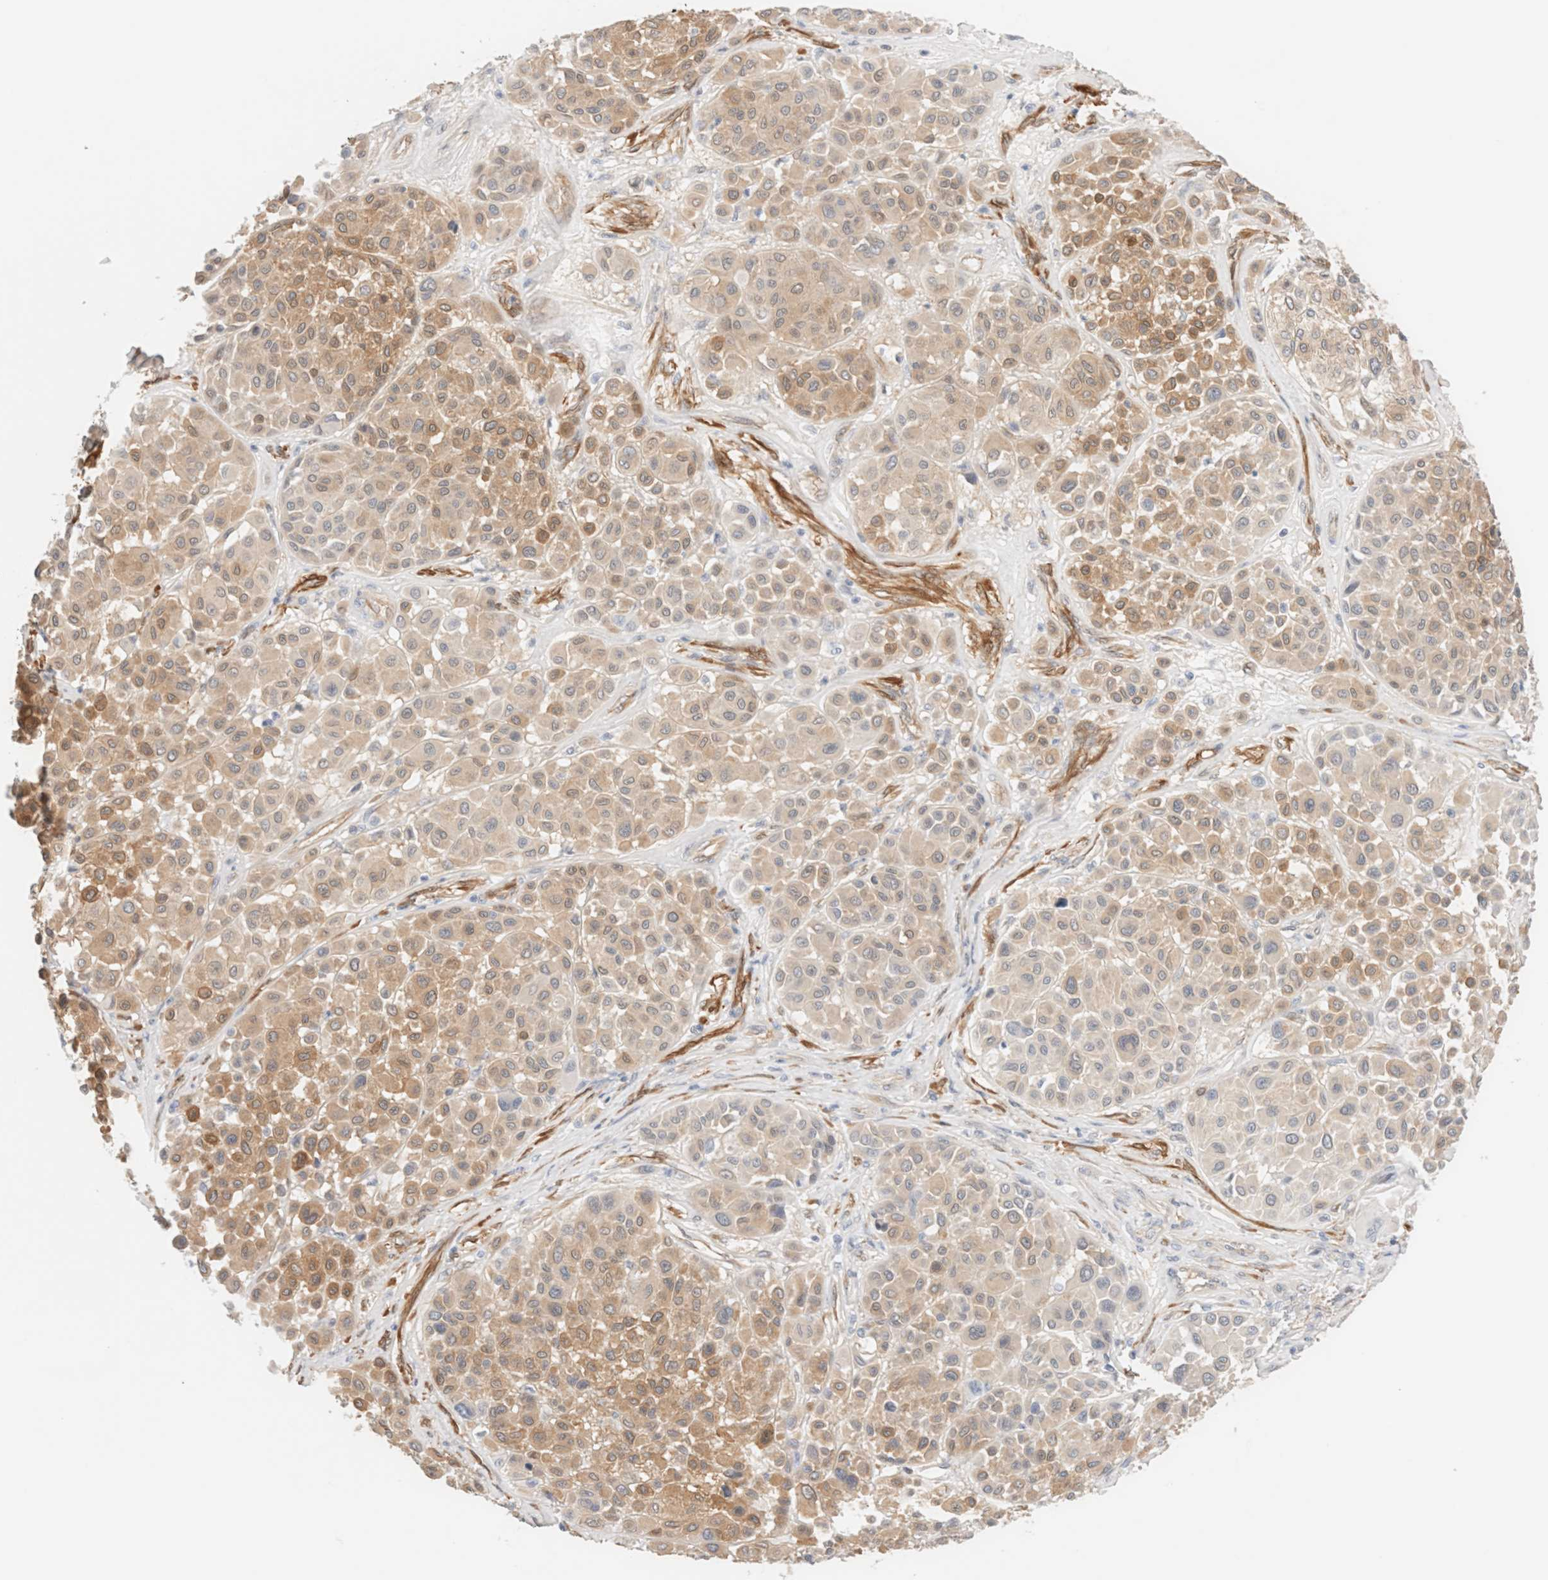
{"staining": {"intensity": "moderate", "quantity": "25%-75%", "location": "cytoplasmic/membranous"}, "tissue": "melanoma", "cell_type": "Tumor cells", "image_type": "cancer", "snomed": [{"axis": "morphology", "description": "Malignant melanoma, Metastatic site"}, {"axis": "topography", "description": "Soft tissue"}], "caption": "IHC histopathology image of neoplastic tissue: human malignant melanoma (metastatic site) stained using IHC reveals medium levels of moderate protein expression localized specifically in the cytoplasmic/membranous of tumor cells, appearing as a cytoplasmic/membranous brown color.", "gene": "LMCD1", "patient": {"sex": "male", "age": 41}}